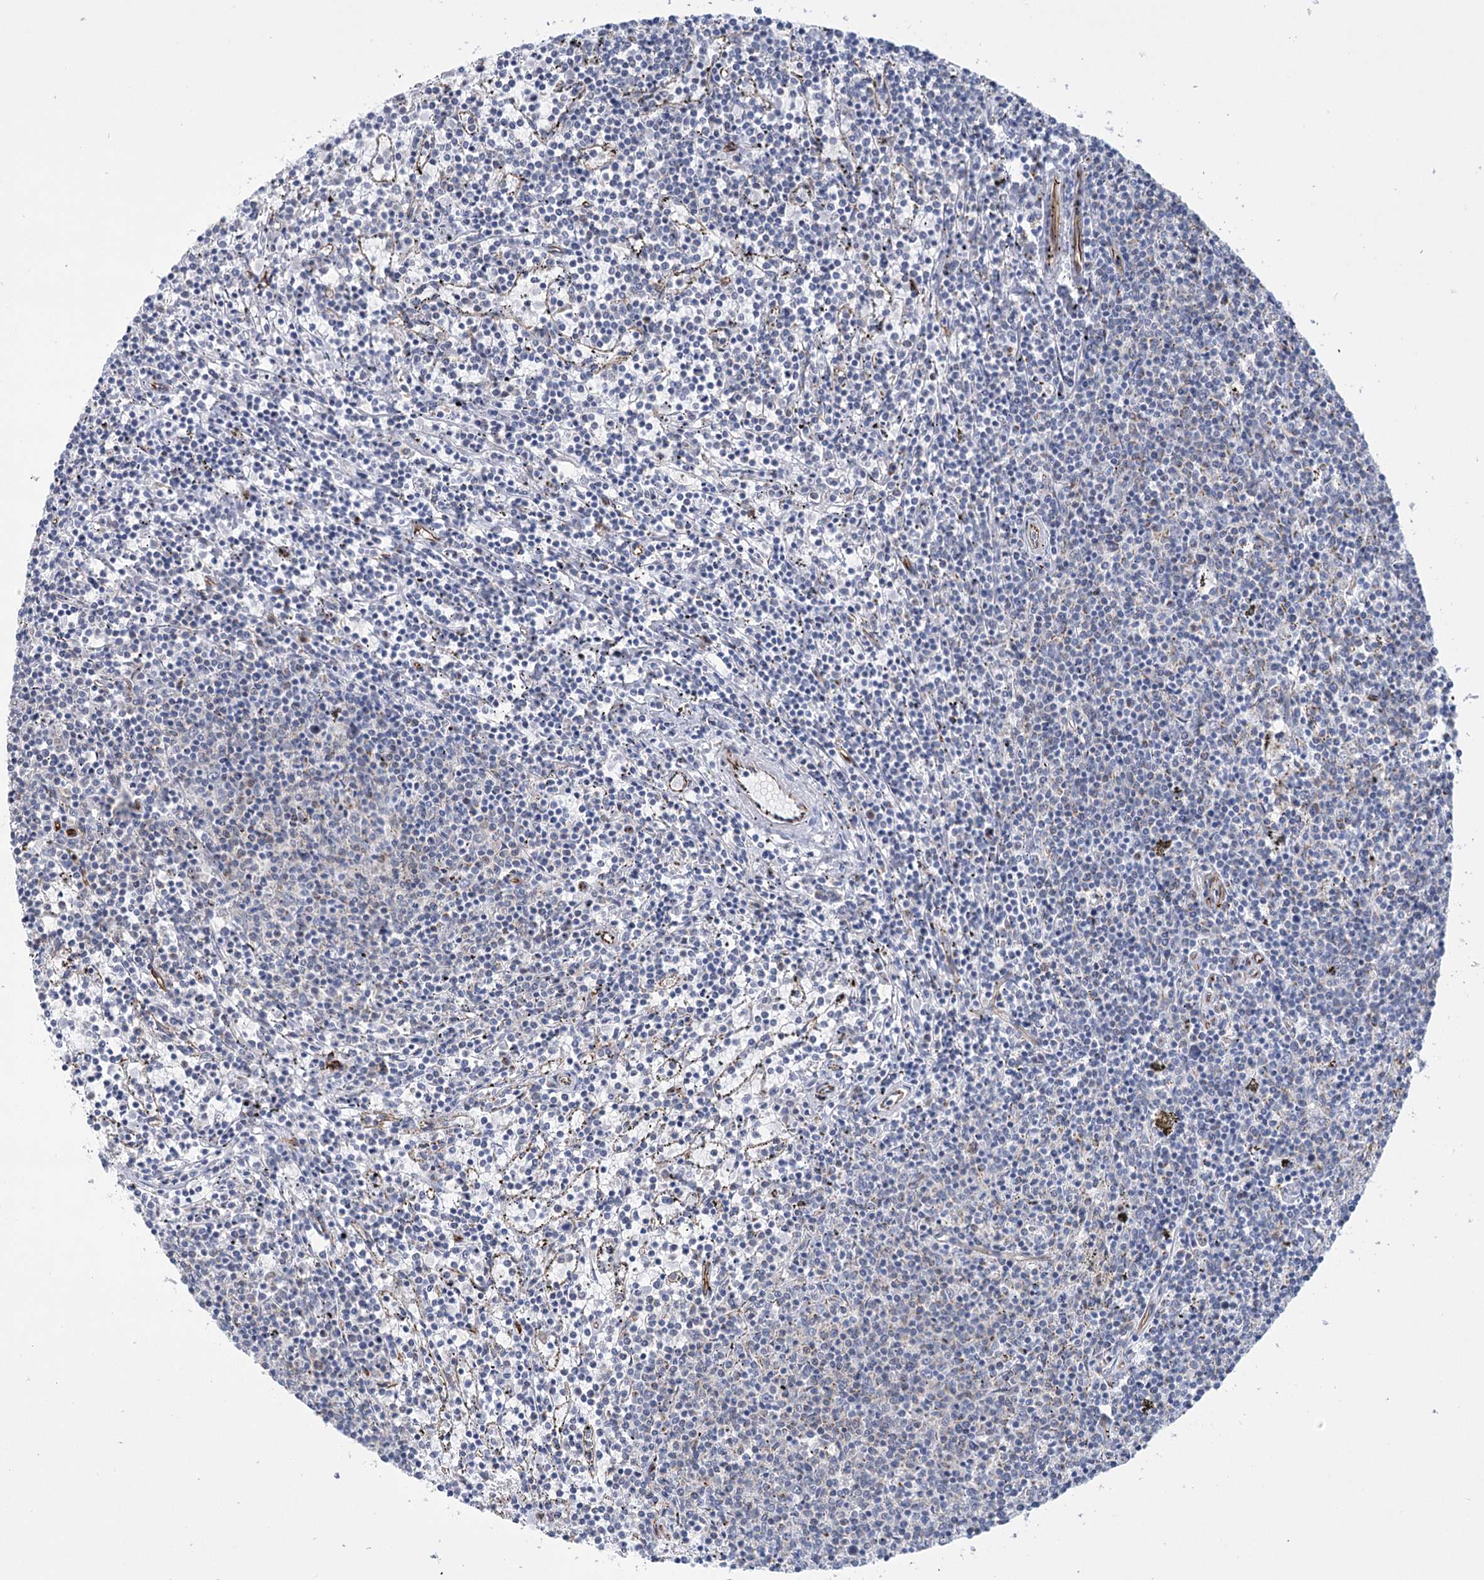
{"staining": {"intensity": "negative", "quantity": "none", "location": "none"}, "tissue": "lymphoma", "cell_type": "Tumor cells", "image_type": "cancer", "snomed": [{"axis": "morphology", "description": "Malignant lymphoma, non-Hodgkin's type, Low grade"}, {"axis": "topography", "description": "Spleen"}], "caption": "The micrograph shows no significant positivity in tumor cells of malignant lymphoma, non-Hodgkin's type (low-grade). (Immunohistochemistry, brightfield microscopy, high magnification).", "gene": "DHTKD1", "patient": {"sex": "female", "age": 50}}